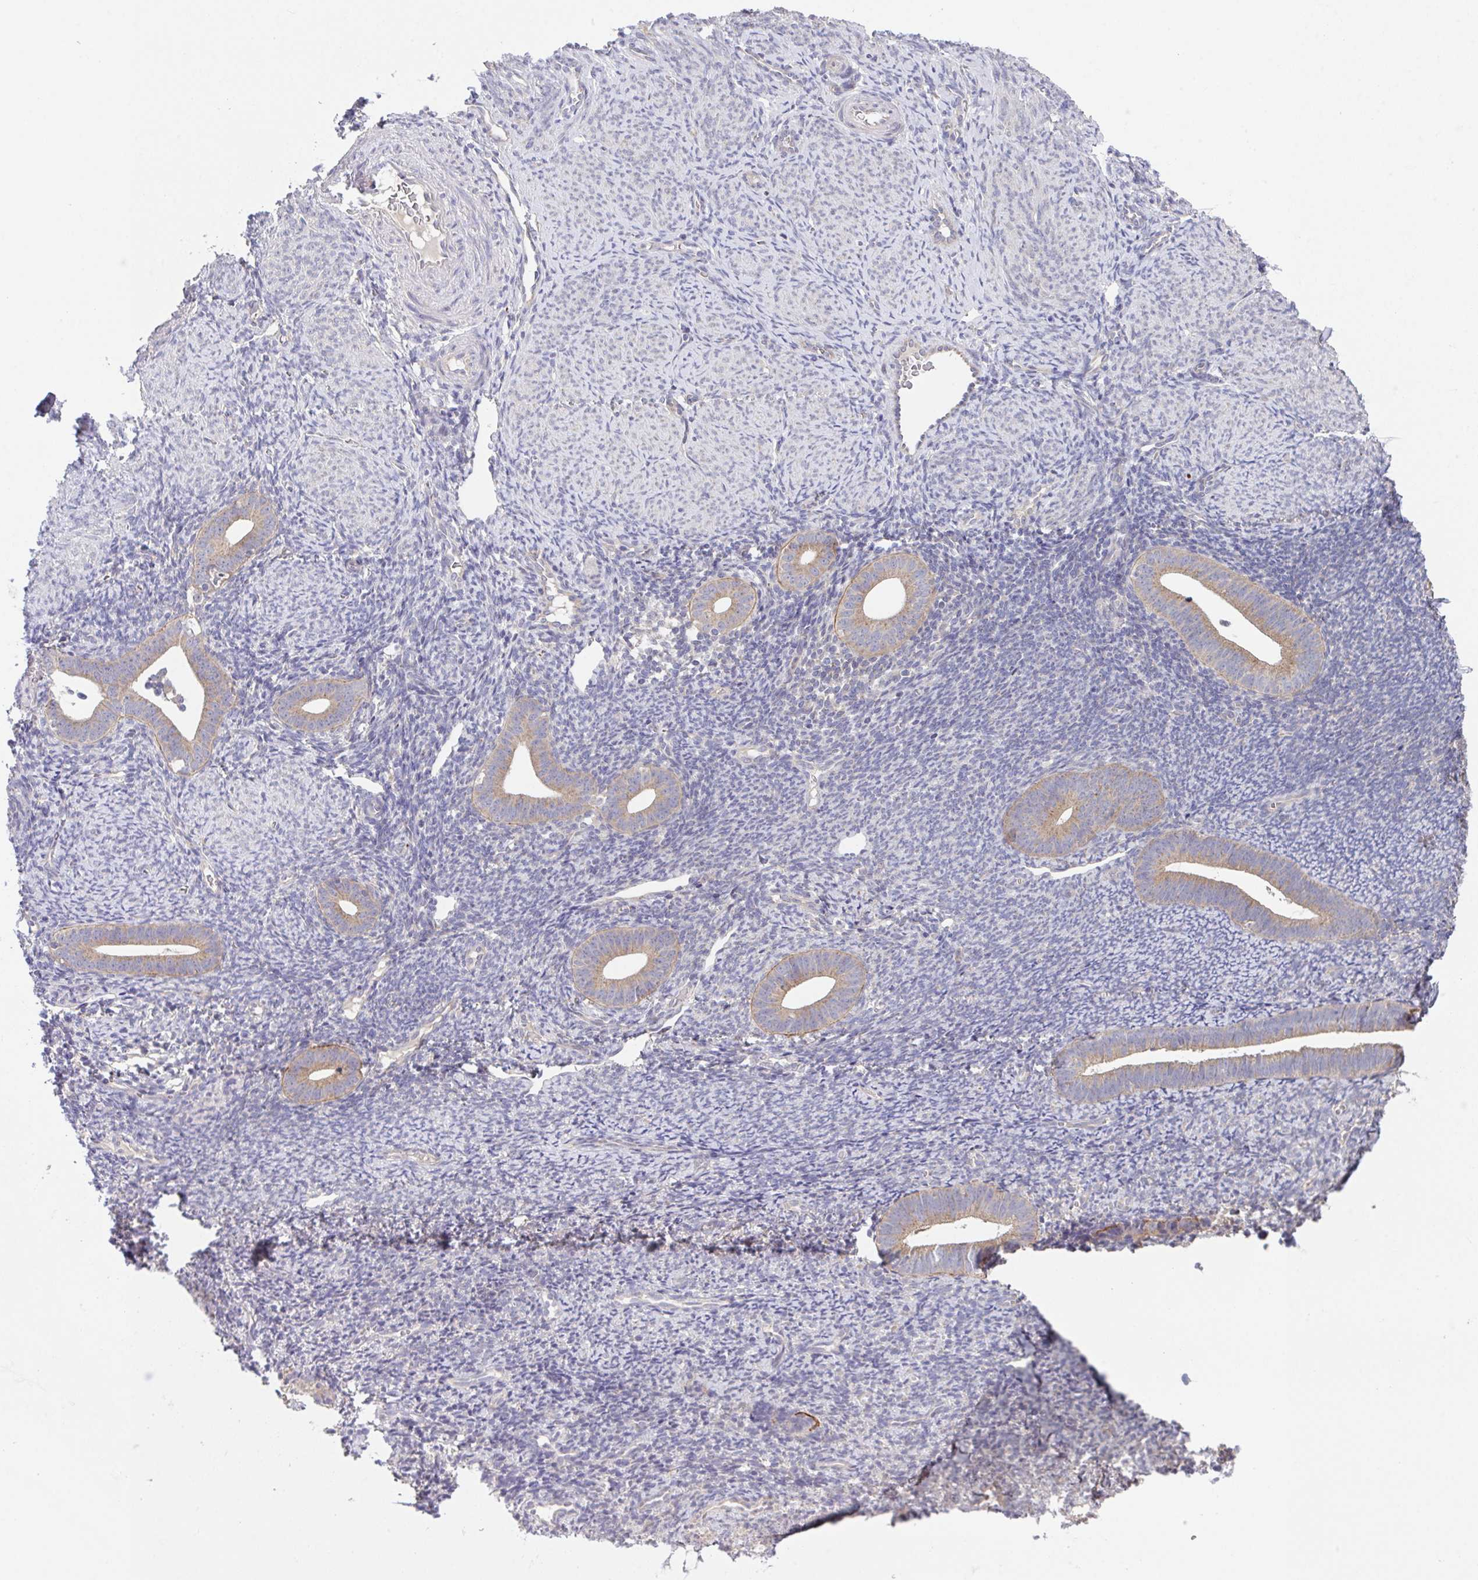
{"staining": {"intensity": "negative", "quantity": "none", "location": "none"}, "tissue": "endometrium", "cell_type": "Cells in endometrial stroma", "image_type": "normal", "snomed": [{"axis": "morphology", "description": "Normal tissue, NOS"}, {"axis": "topography", "description": "Endometrium"}], "caption": "Immunohistochemical staining of normal human endometrium reveals no significant expression in cells in endometrial stroma.", "gene": "TSPAN31", "patient": {"sex": "female", "age": 39}}